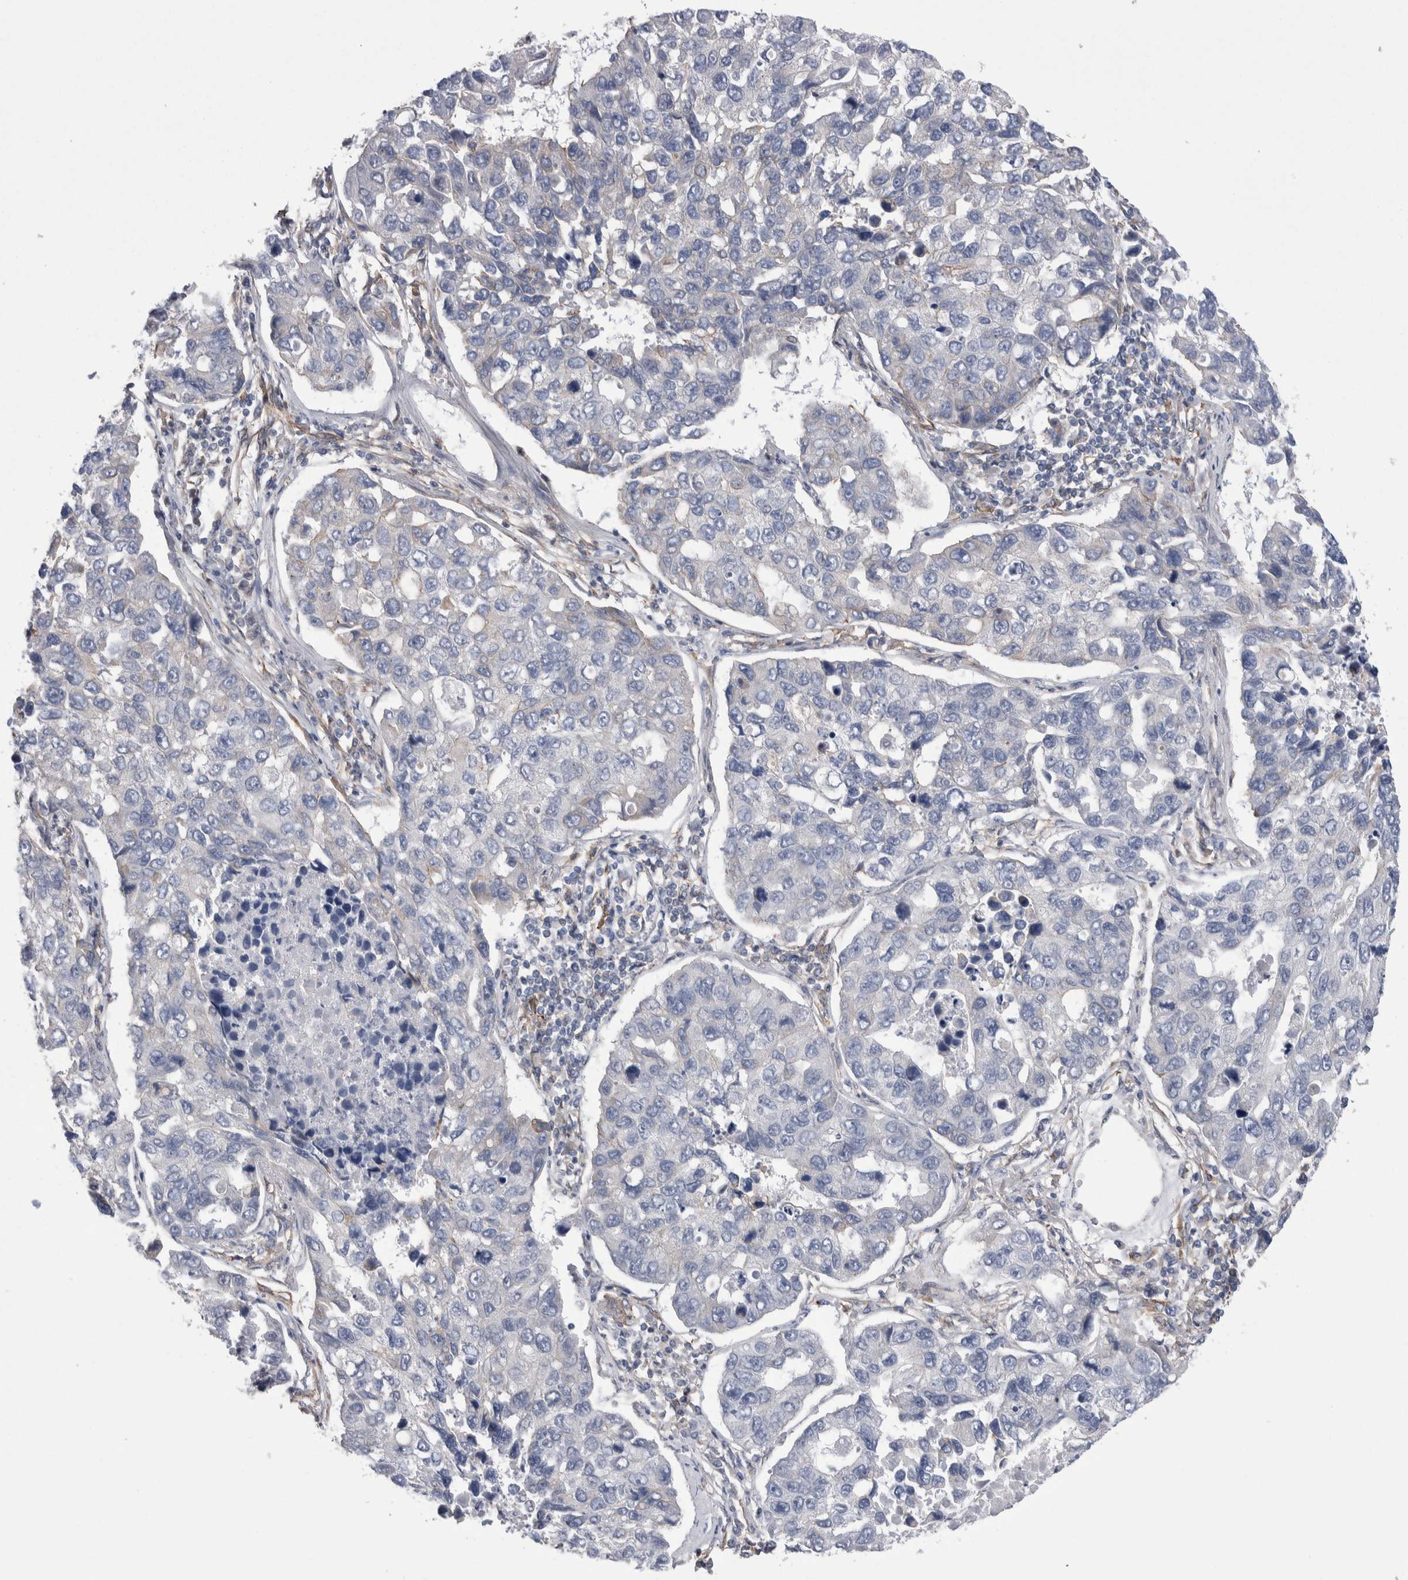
{"staining": {"intensity": "negative", "quantity": "none", "location": "none"}, "tissue": "lung cancer", "cell_type": "Tumor cells", "image_type": "cancer", "snomed": [{"axis": "morphology", "description": "Adenocarcinoma, NOS"}, {"axis": "topography", "description": "Lung"}], "caption": "Immunohistochemistry (IHC) photomicrograph of neoplastic tissue: lung adenocarcinoma stained with DAB (3,3'-diaminobenzidine) shows no significant protein expression in tumor cells.", "gene": "KIF12", "patient": {"sex": "male", "age": 64}}